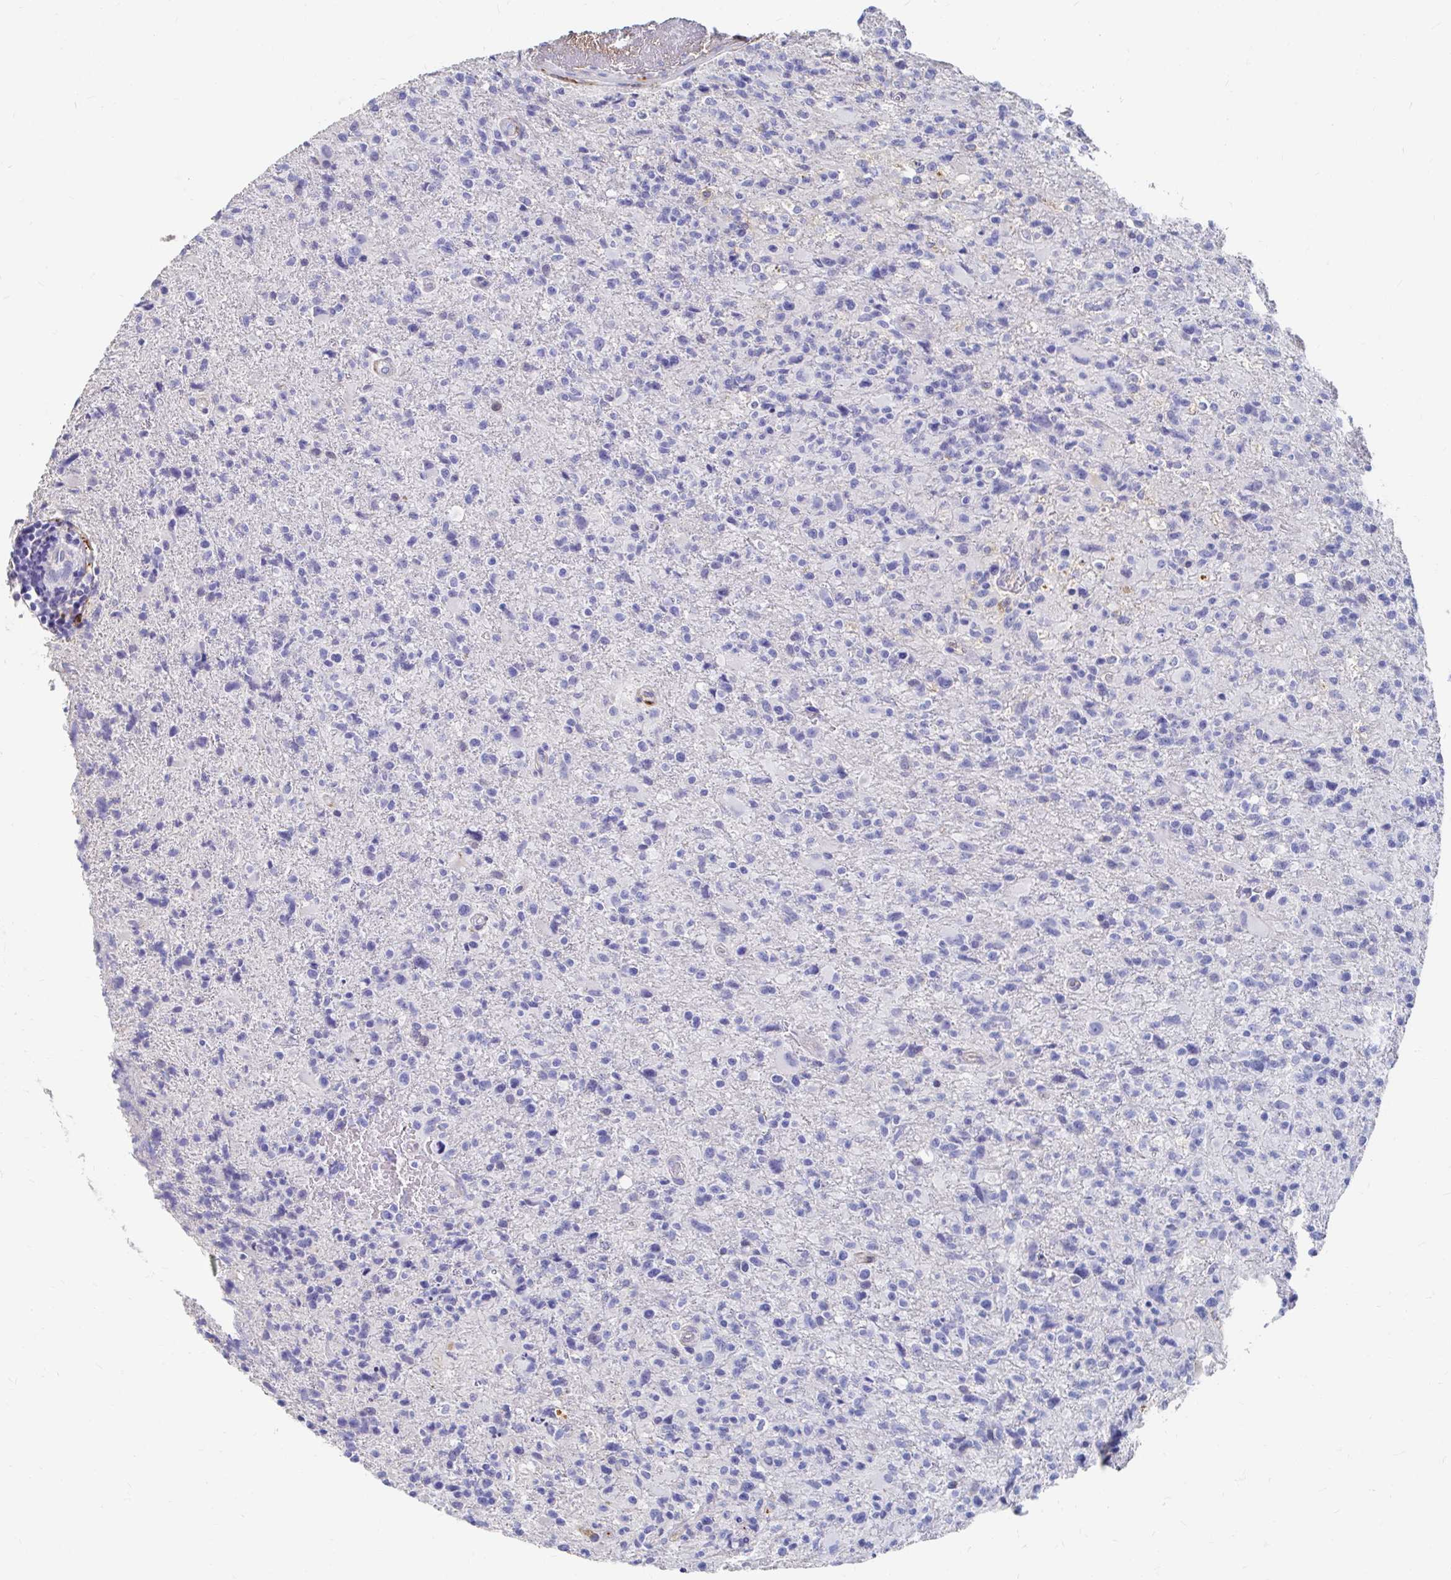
{"staining": {"intensity": "negative", "quantity": "none", "location": "none"}, "tissue": "glioma", "cell_type": "Tumor cells", "image_type": "cancer", "snomed": [{"axis": "morphology", "description": "Glioma, malignant, High grade"}, {"axis": "topography", "description": "Brain"}], "caption": "Glioma stained for a protein using immunohistochemistry (IHC) shows no staining tumor cells.", "gene": "LAMC3", "patient": {"sex": "male", "age": 63}}